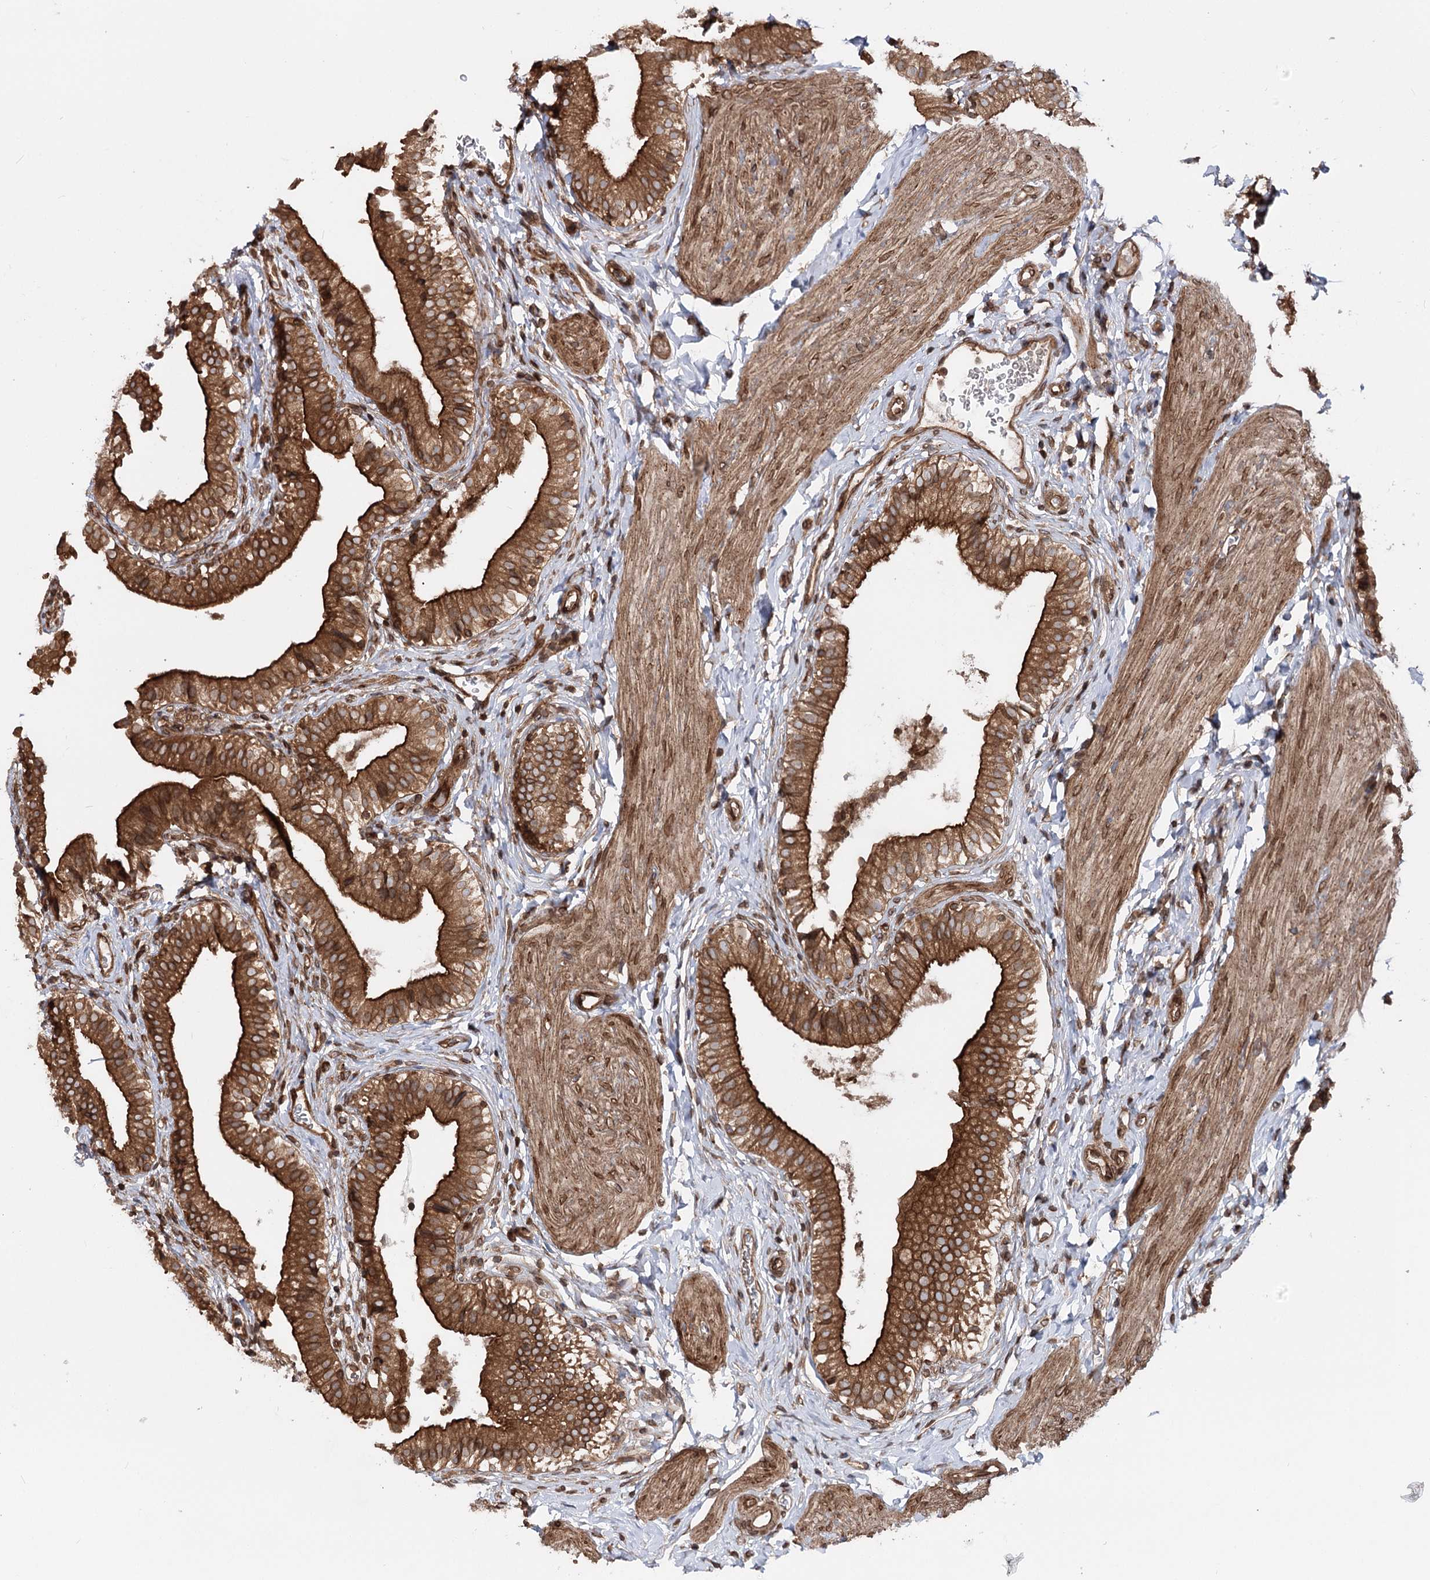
{"staining": {"intensity": "strong", "quantity": ">75%", "location": "cytoplasmic/membranous"}, "tissue": "gallbladder", "cell_type": "Glandular cells", "image_type": "normal", "snomed": [{"axis": "morphology", "description": "Normal tissue, NOS"}, {"axis": "topography", "description": "Gallbladder"}], "caption": "This photomicrograph exhibits immunohistochemistry (IHC) staining of normal human gallbladder, with high strong cytoplasmic/membranous positivity in about >75% of glandular cells.", "gene": "FGFR1OP2", "patient": {"sex": "female", "age": 47}}